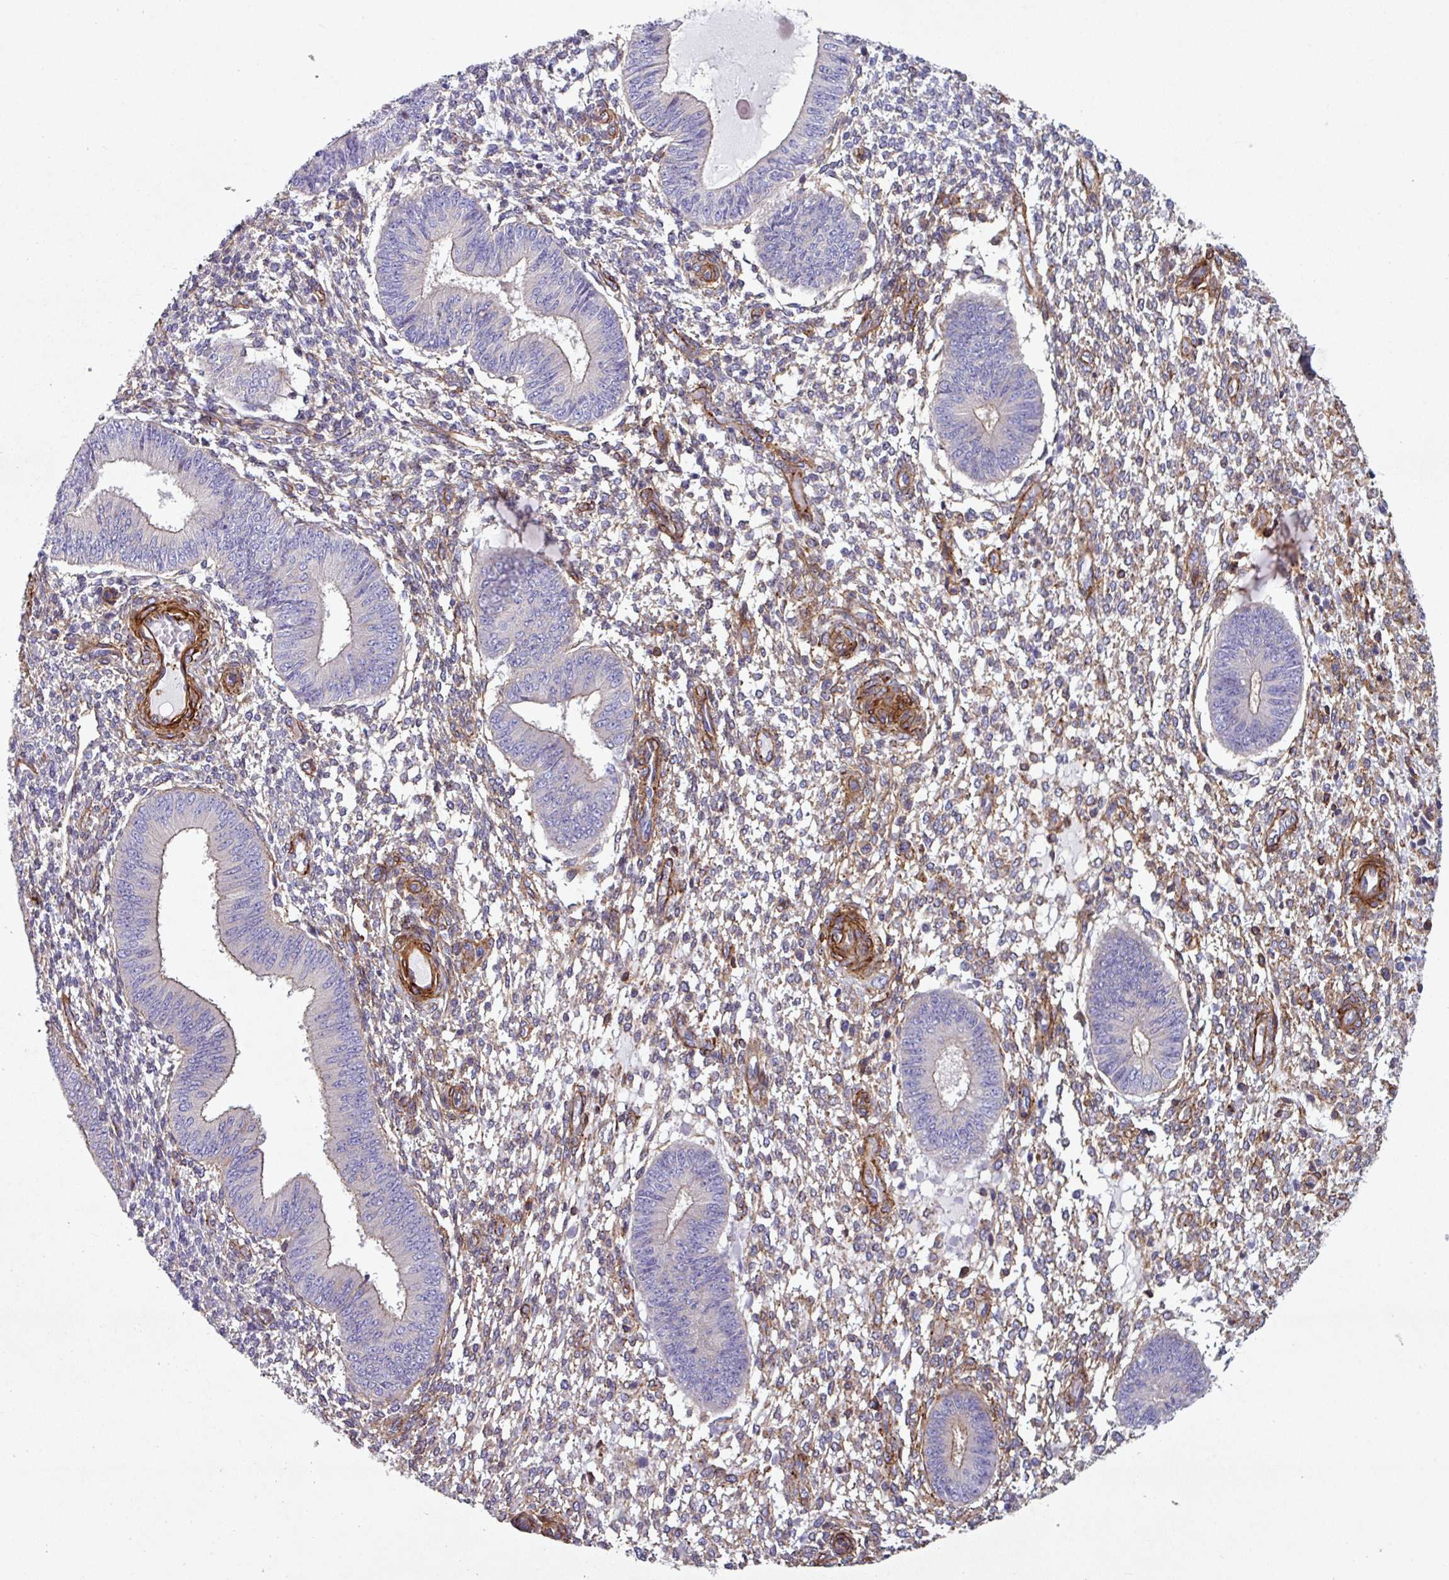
{"staining": {"intensity": "weak", "quantity": "25%-75%", "location": "cytoplasmic/membranous"}, "tissue": "endometrium", "cell_type": "Cells in endometrial stroma", "image_type": "normal", "snomed": [{"axis": "morphology", "description": "Normal tissue, NOS"}, {"axis": "topography", "description": "Endometrium"}], "caption": "The histopathology image shows immunohistochemical staining of unremarkable endometrium. There is weak cytoplasmic/membranous positivity is present in about 25%-75% of cells in endometrial stroma. The staining was performed using DAB to visualize the protein expression in brown, while the nuclei were stained in blue with hematoxylin (Magnification: 20x).", "gene": "ATP2C2", "patient": {"sex": "female", "age": 49}}